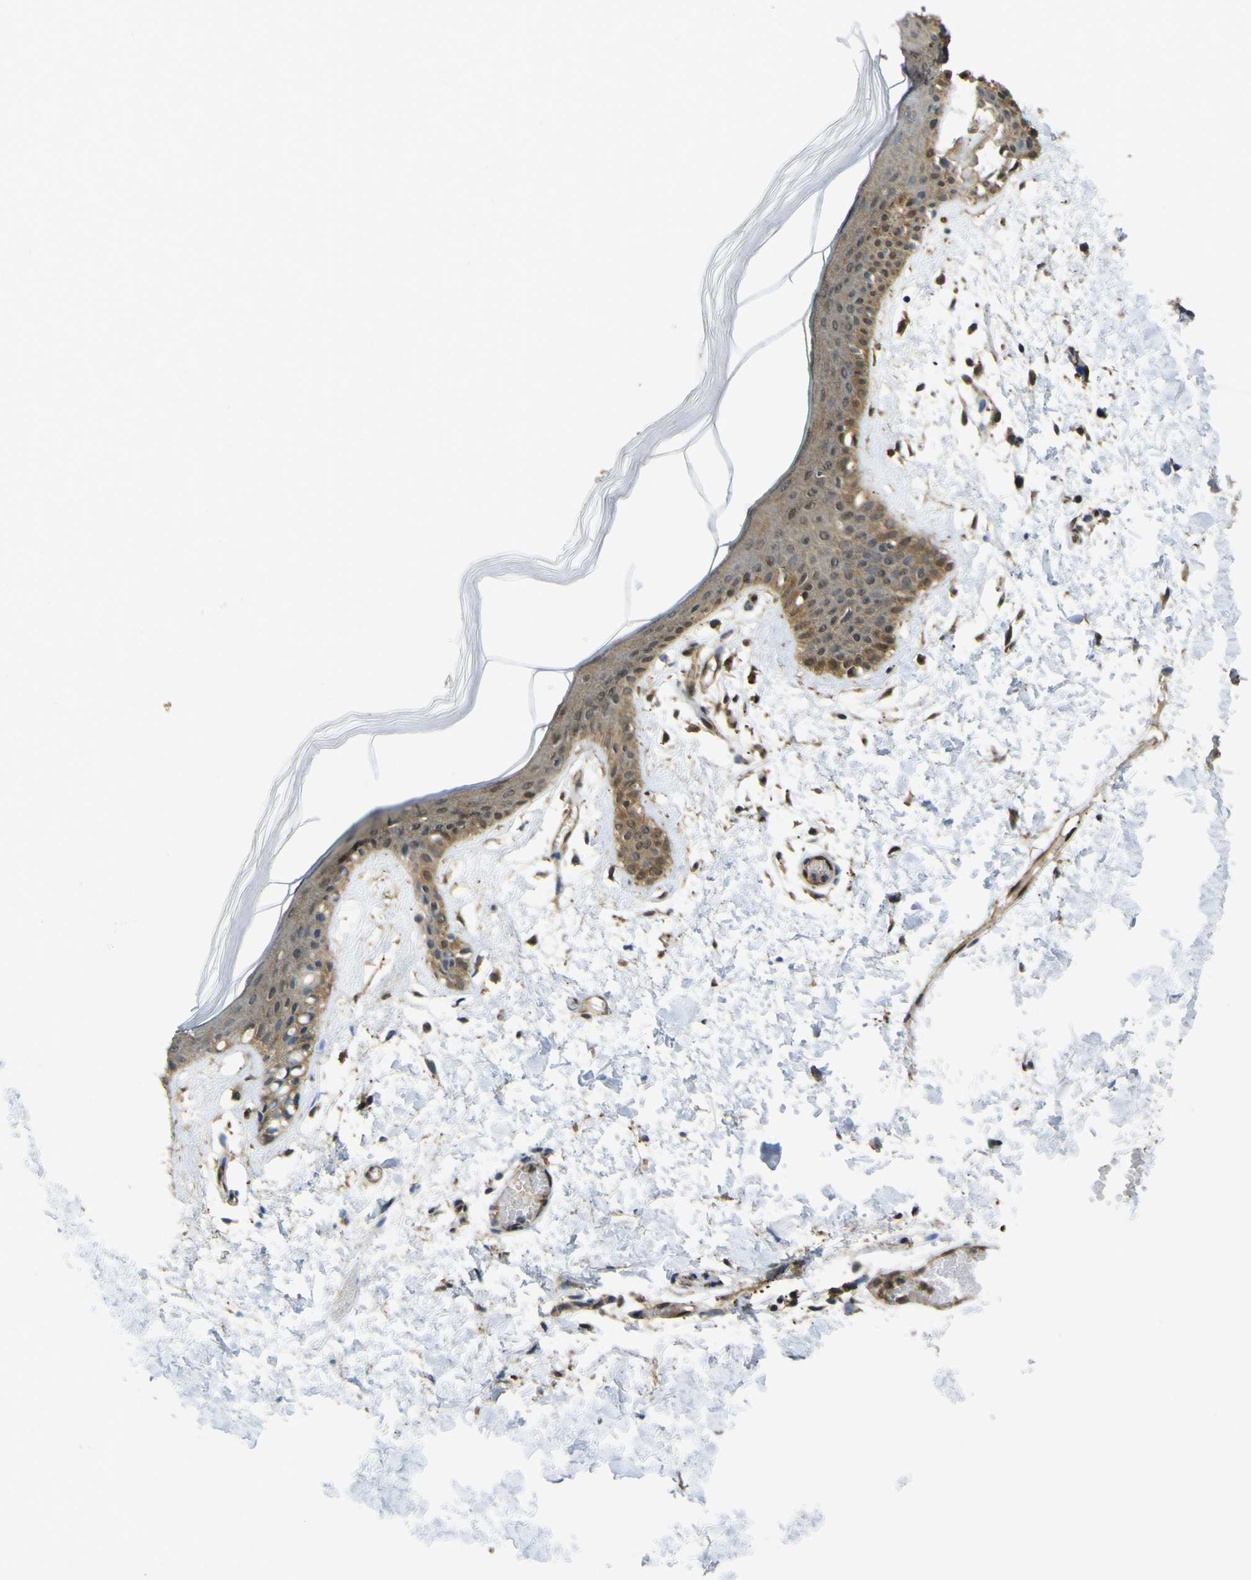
{"staining": {"intensity": "moderate", "quantity": ">75%", "location": "cytoplasmic/membranous,nuclear"}, "tissue": "skin", "cell_type": "Fibroblasts", "image_type": "normal", "snomed": [{"axis": "morphology", "description": "Normal tissue, NOS"}, {"axis": "topography", "description": "Skin"}], "caption": "Immunohistochemistry (DAB (3,3'-diaminobenzidine)) staining of unremarkable skin displays moderate cytoplasmic/membranous,nuclear protein staining in about >75% of fibroblasts.", "gene": "YWHAG", "patient": {"sex": "male", "age": 53}}